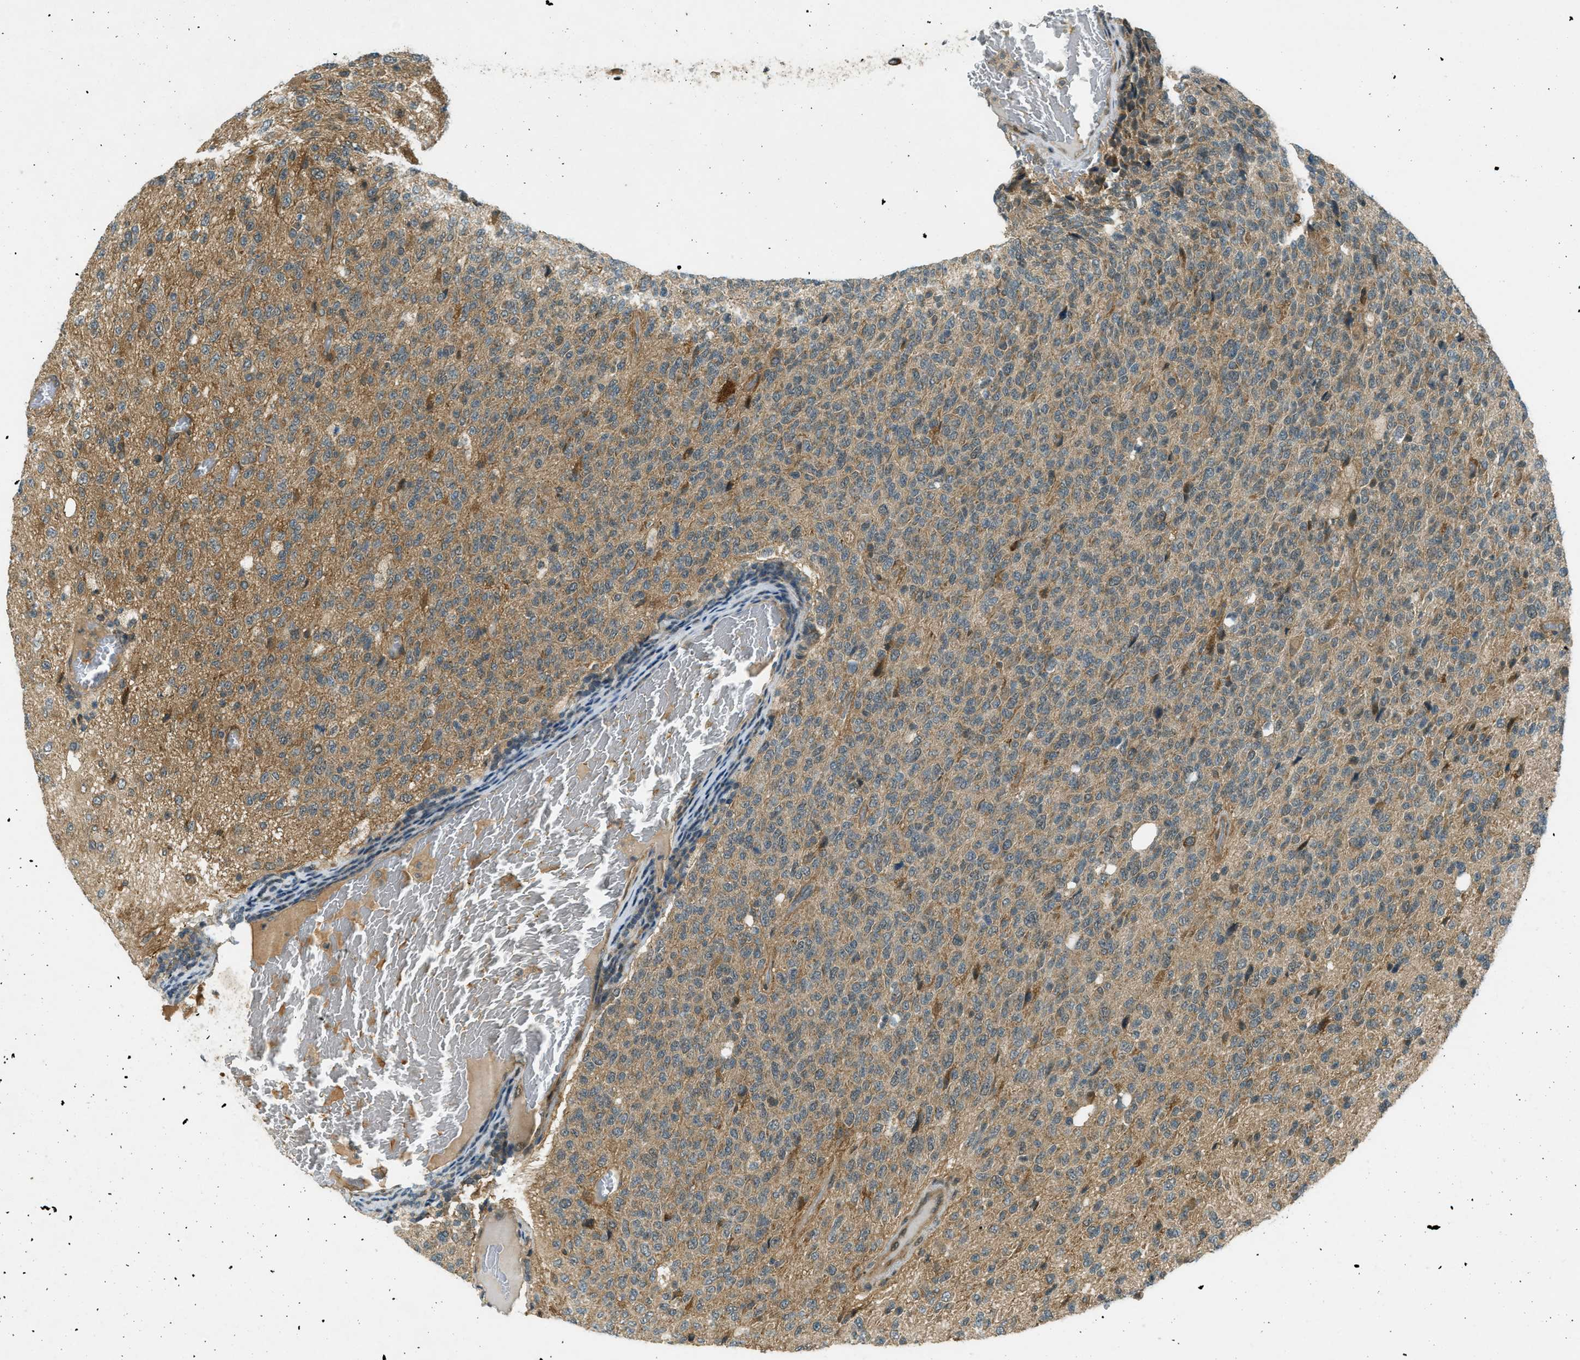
{"staining": {"intensity": "moderate", "quantity": ">75%", "location": "cytoplasmic/membranous"}, "tissue": "glioma", "cell_type": "Tumor cells", "image_type": "cancer", "snomed": [{"axis": "morphology", "description": "Glioma, malignant, High grade"}, {"axis": "topography", "description": "pancreas cauda"}], "caption": "Immunohistochemistry (IHC) (DAB) staining of glioma reveals moderate cytoplasmic/membranous protein staining in approximately >75% of tumor cells. (IHC, brightfield microscopy, high magnification).", "gene": "EIF2AK3", "patient": {"sex": "male", "age": 60}}